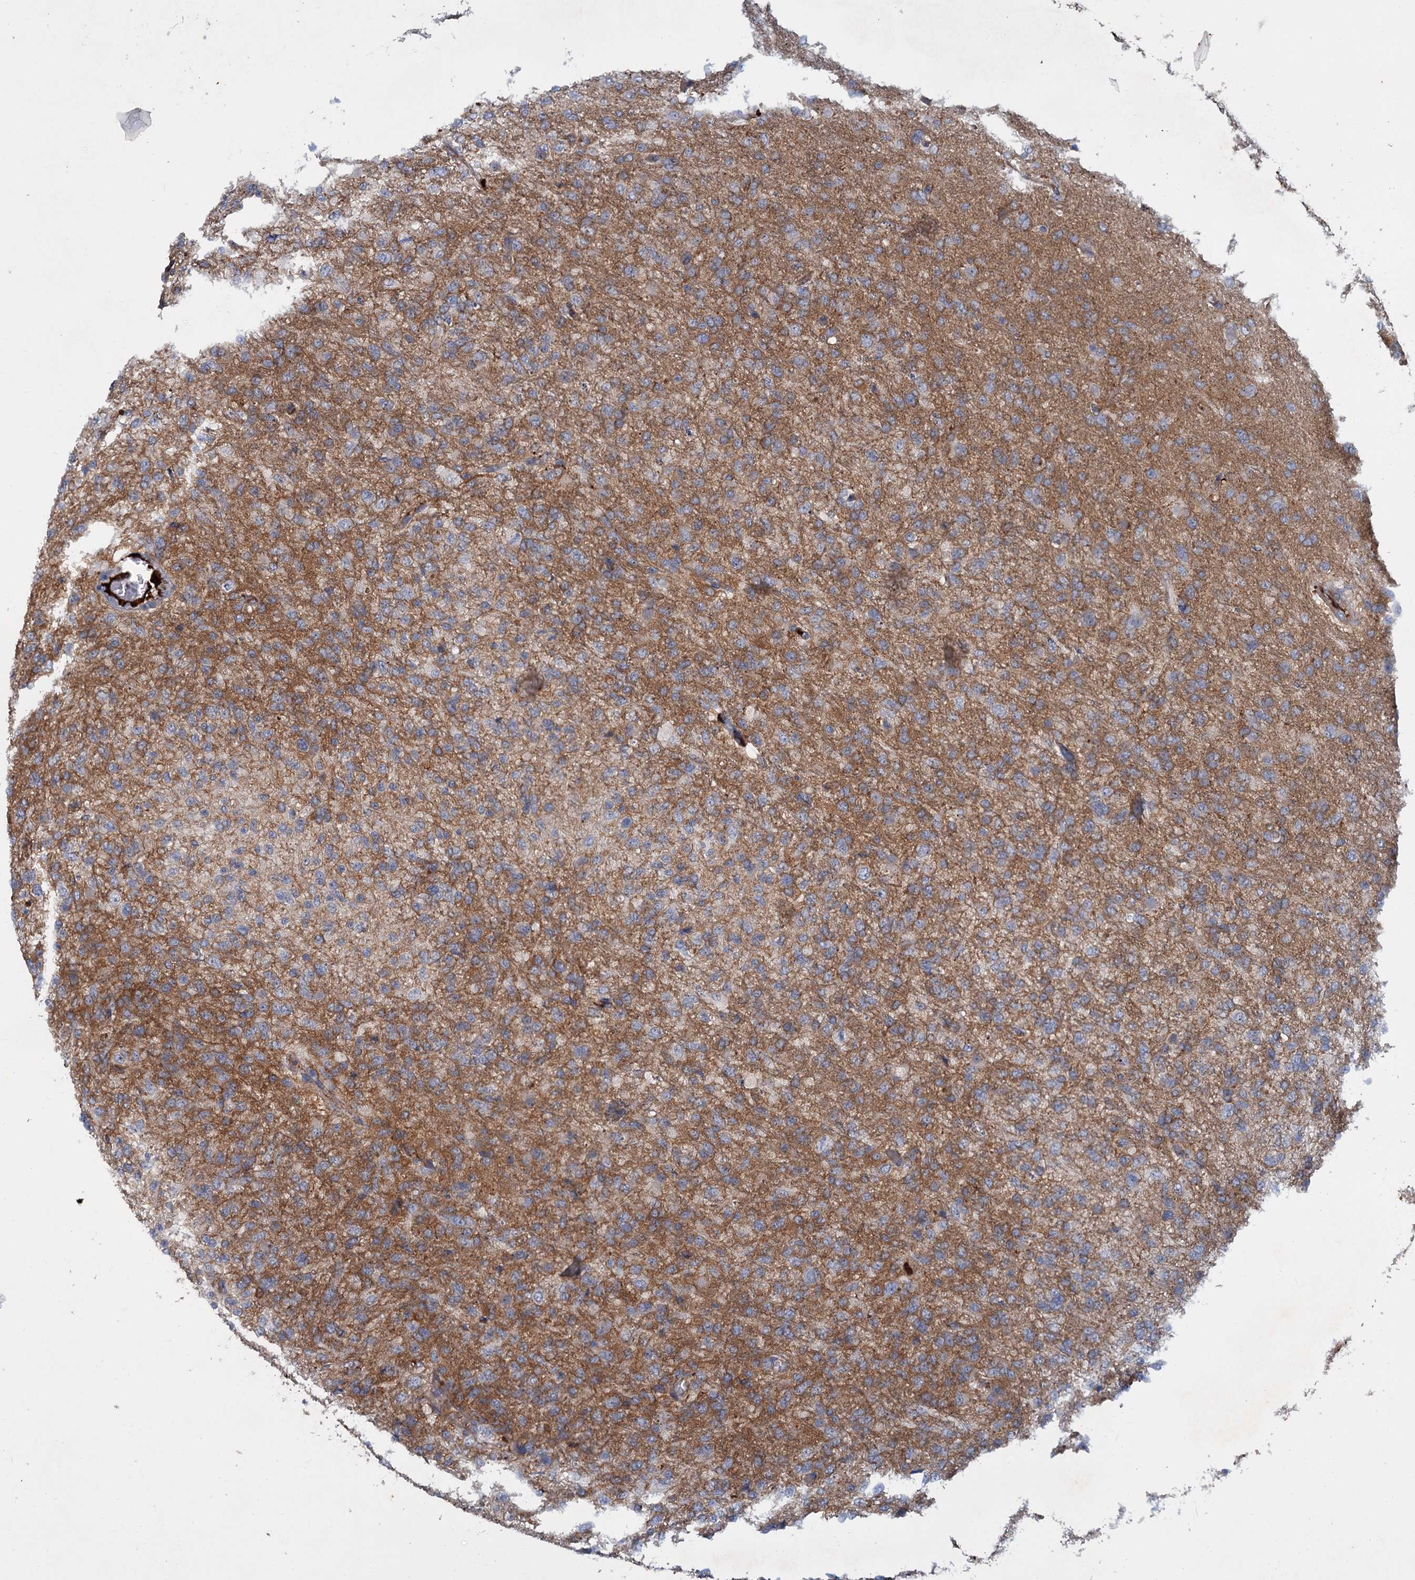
{"staining": {"intensity": "moderate", "quantity": "25%-75%", "location": "cytoplasmic/membranous"}, "tissue": "glioma", "cell_type": "Tumor cells", "image_type": "cancer", "snomed": [{"axis": "morphology", "description": "Glioma, malignant, High grade"}, {"axis": "topography", "description": "Brain"}], "caption": "Immunohistochemical staining of human glioma displays moderate cytoplasmic/membranous protein staining in about 25%-75% of tumor cells.", "gene": "CHRD", "patient": {"sex": "female", "age": 74}}